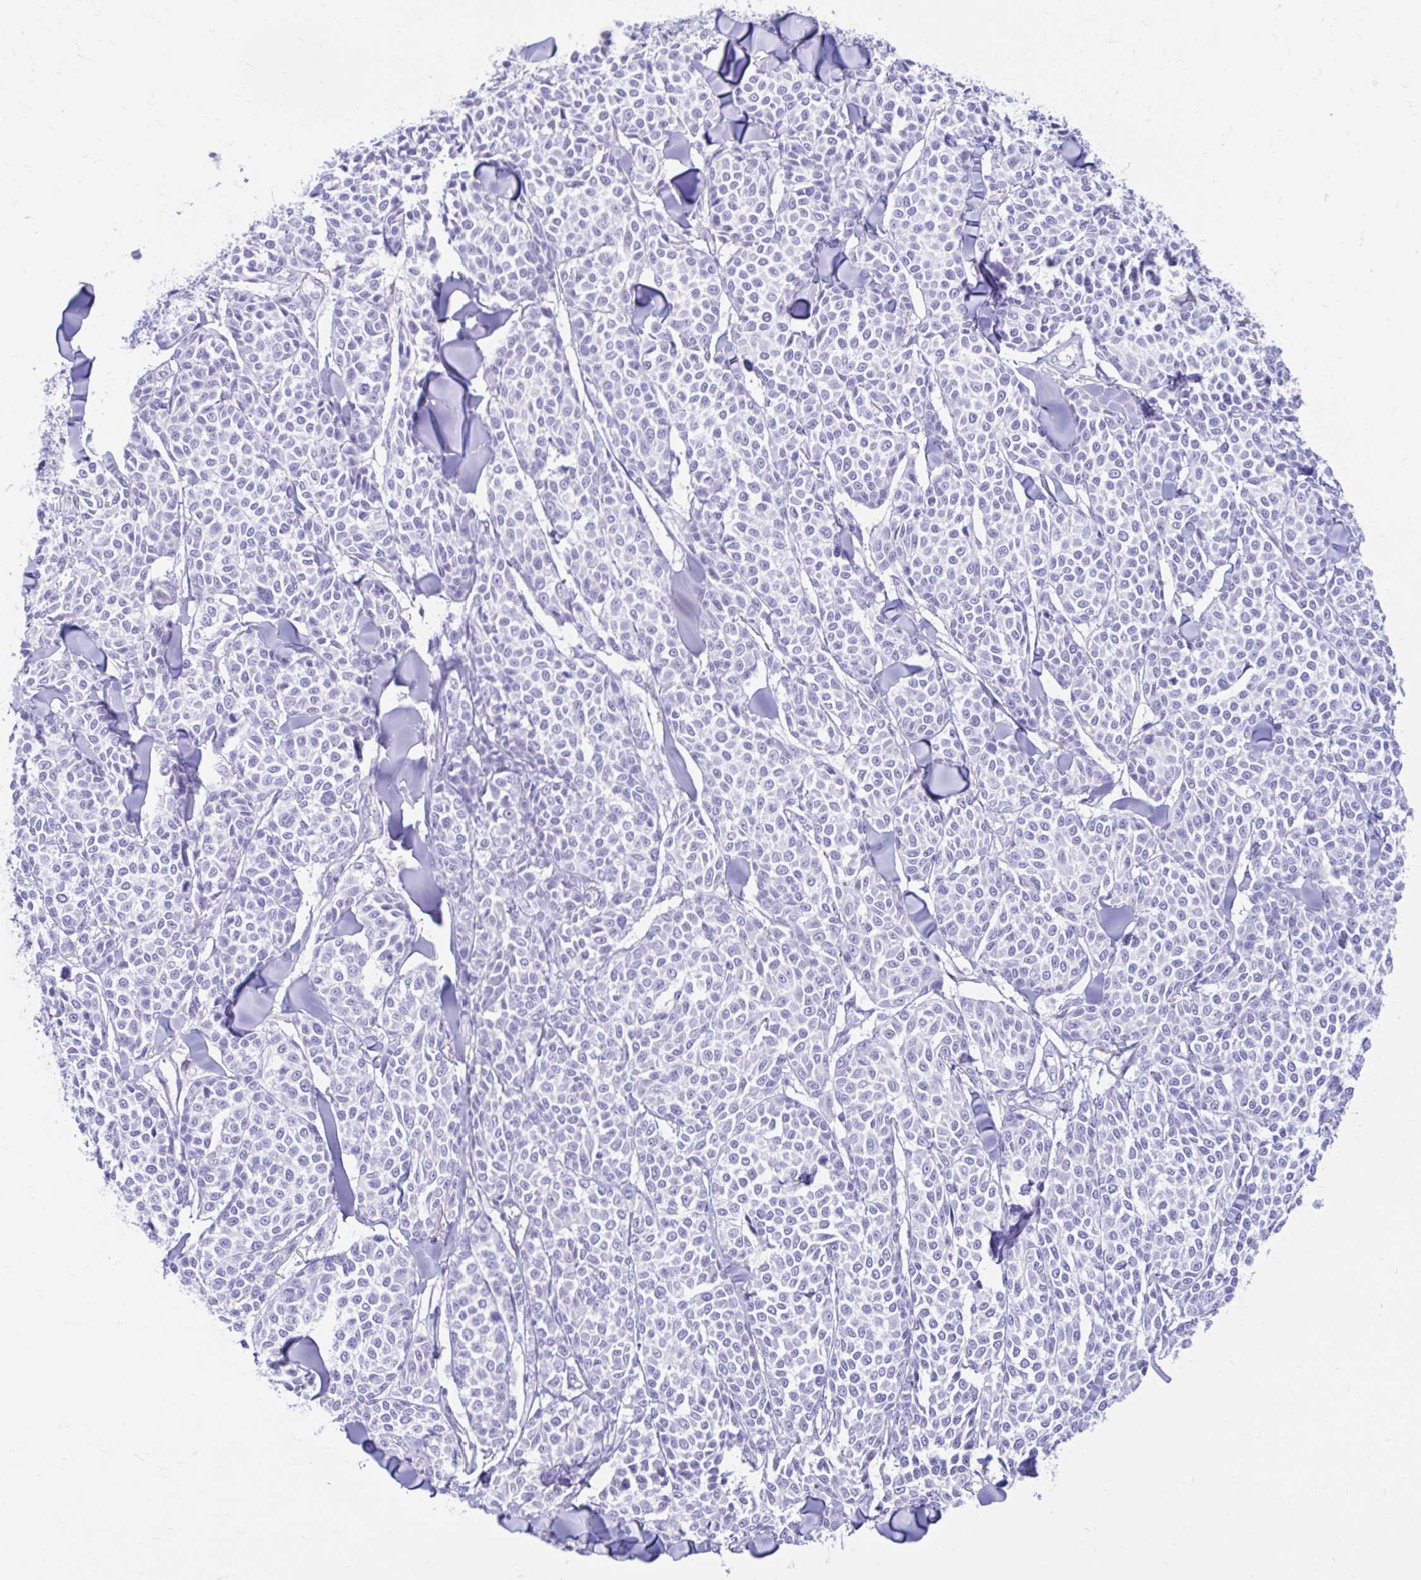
{"staining": {"intensity": "negative", "quantity": "none", "location": "none"}, "tissue": "melanoma", "cell_type": "Tumor cells", "image_type": "cancer", "snomed": [{"axis": "morphology", "description": "Malignant melanoma, NOS"}, {"axis": "topography", "description": "Skin"}], "caption": "Micrograph shows no protein positivity in tumor cells of malignant melanoma tissue. (DAB (3,3'-diaminobenzidine) immunohistochemistry (IHC) visualized using brightfield microscopy, high magnification).", "gene": "NSG2", "patient": {"sex": "male", "age": 46}}